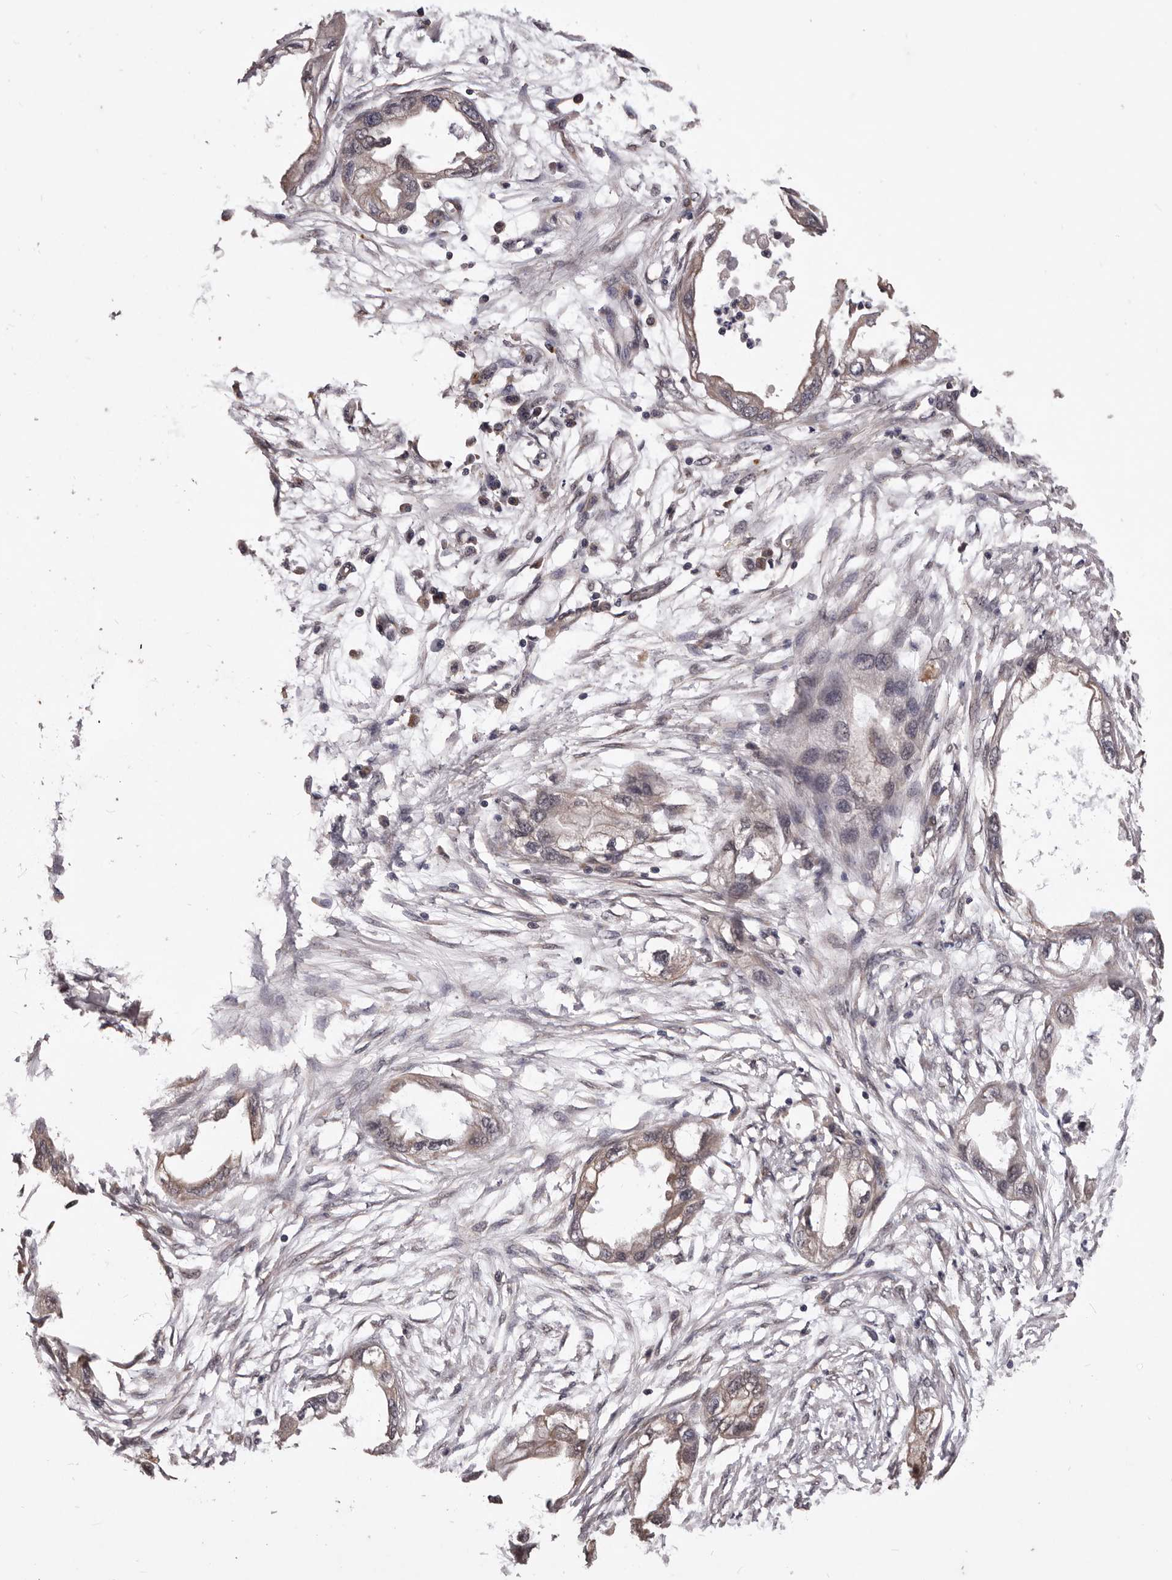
{"staining": {"intensity": "weak", "quantity": "25%-75%", "location": "cytoplasmic/membranous"}, "tissue": "endometrial cancer", "cell_type": "Tumor cells", "image_type": "cancer", "snomed": [{"axis": "morphology", "description": "Adenocarcinoma, NOS"}, {"axis": "morphology", "description": "Adenocarcinoma, metastatic, NOS"}, {"axis": "topography", "description": "Adipose tissue"}, {"axis": "topography", "description": "Endometrium"}], "caption": "Immunohistochemical staining of human endometrial cancer (adenocarcinoma) displays weak cytoplasmic/membranous protein staining in about 25%-75% of tumor cells.", "gene": "CELF3", "patient": {"sex": "female", "age": 67}}